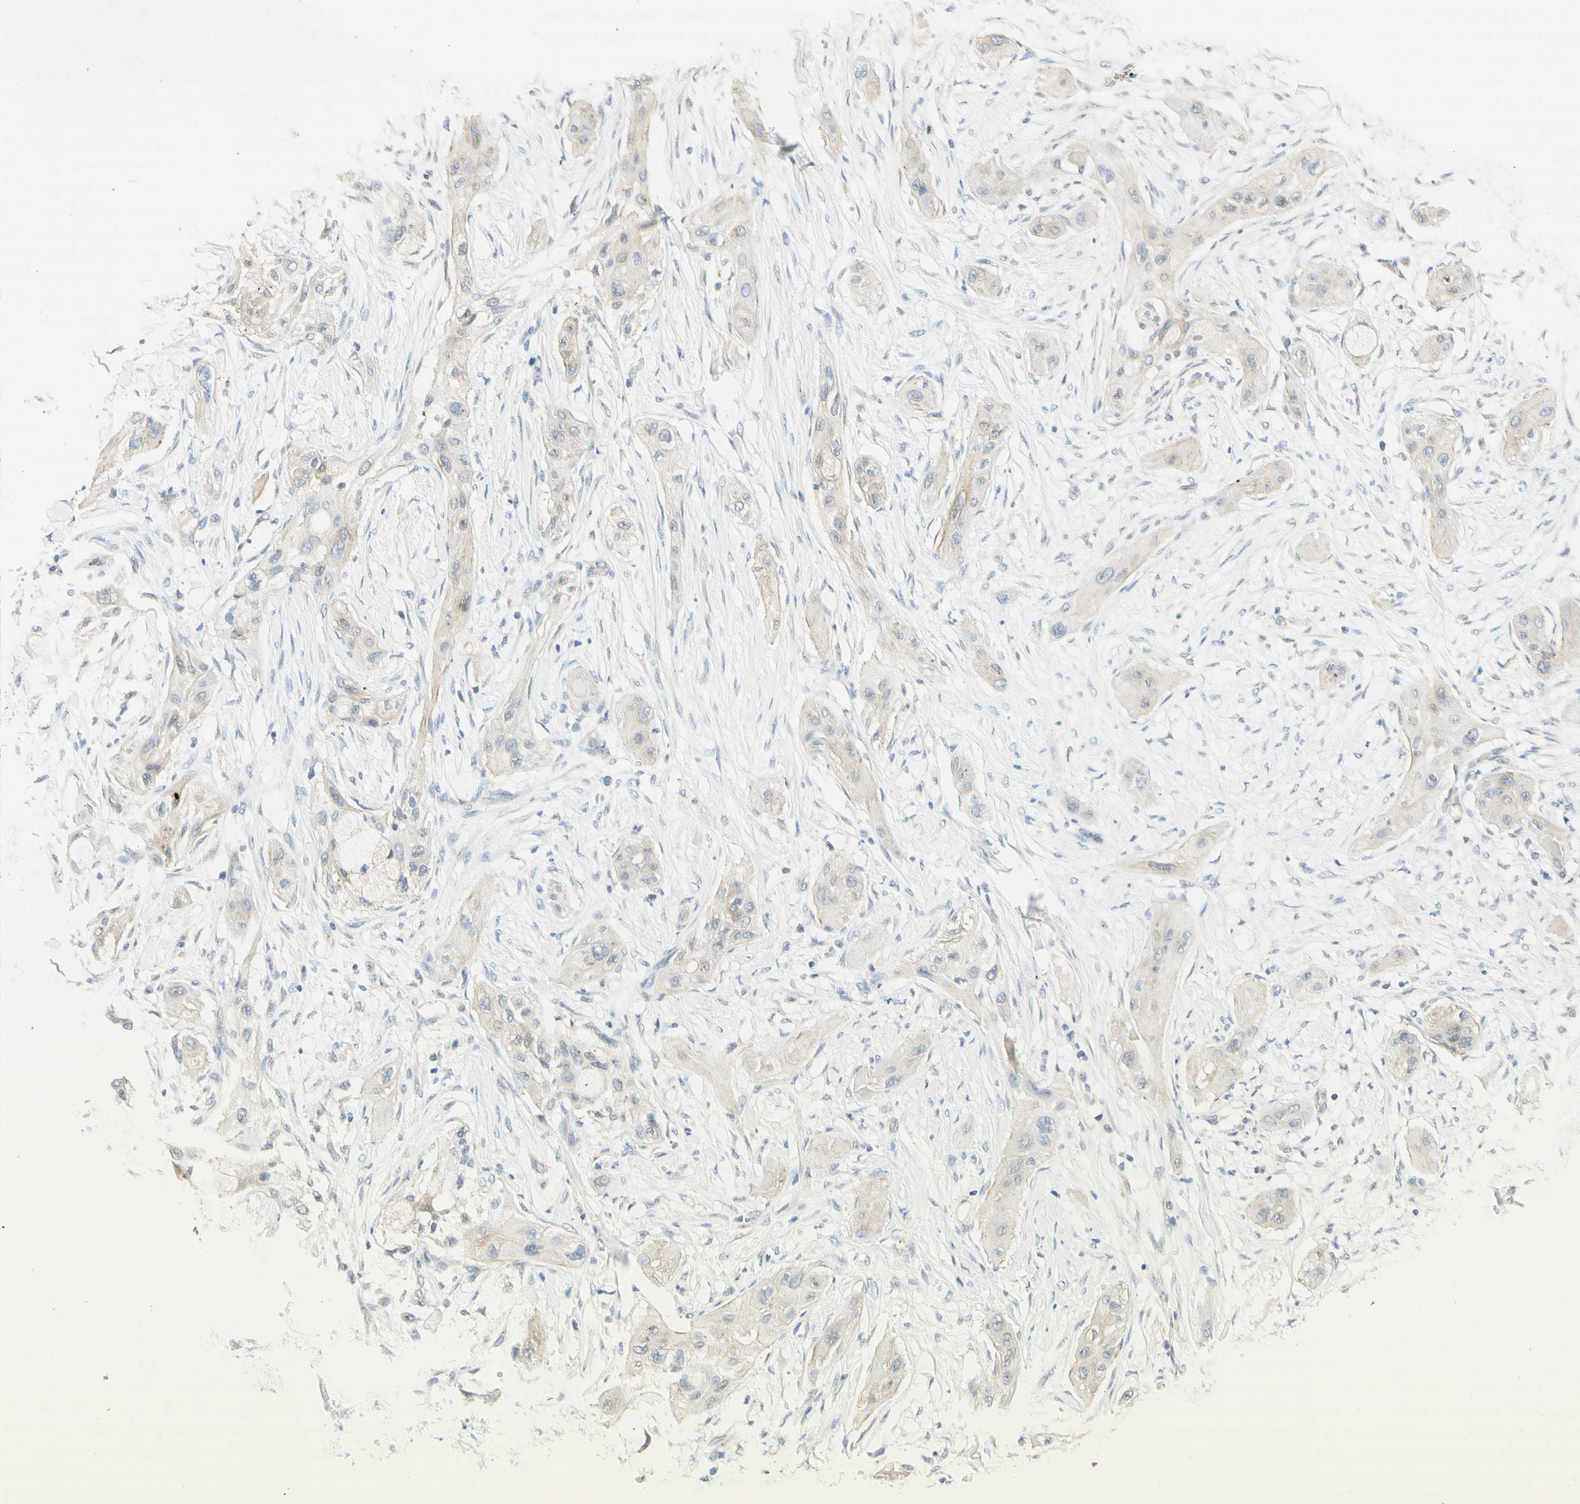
{"staining": {"intensity": "negative", "quantity": "none", "location": "none"}, "tissue": "lung cancer", "cell_type": "Tumor cells", "image_type": "cancer", "snomed": [{"axis": "morphology", "description": "Squamous cell carcinoma, NOS"}, {"axis": "topography", "description": "Lung"}], "caption": "Tumor cells show no significant protein positivity in lung cancer (squamous cell carcinoma).", "gene": "DYNC1H1", "patient": {"sex": "female", "age": 47}}